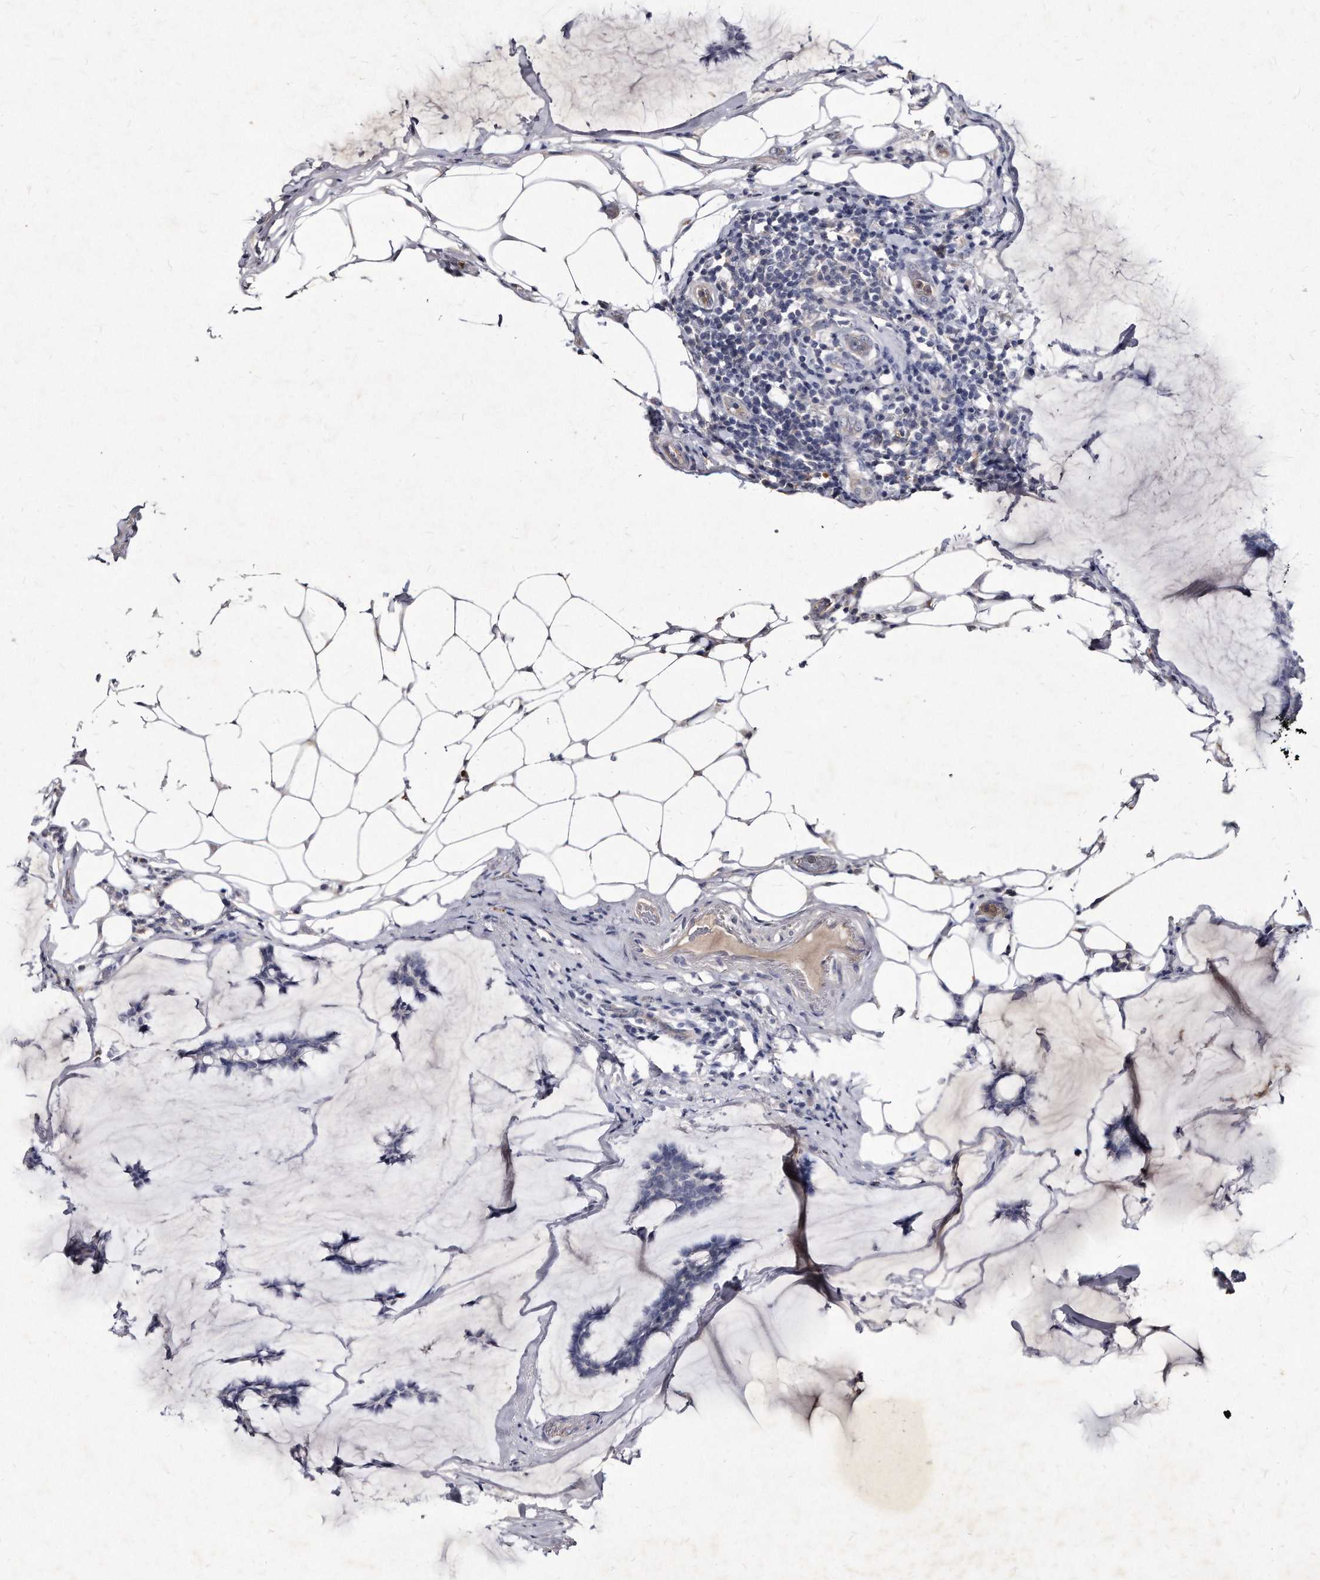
{"staining": {"intensity": "negative", "quantity": "none", "location": "none"}, "tissue": "breast cancer", "cell_type": "Tumor cells", "image_type": "cancer", "snomed": [{"axis": "morphology", "description": "Duct carcinoma"}, {"axis": "topography", "description": "Breast"}], "caption": "Protein analysis of invasive ductal carcinoma (breast) displays no significant expression in tumor cells.", "gene": "KLHDC3", "patient": {"sex": "female", "age": 93}}